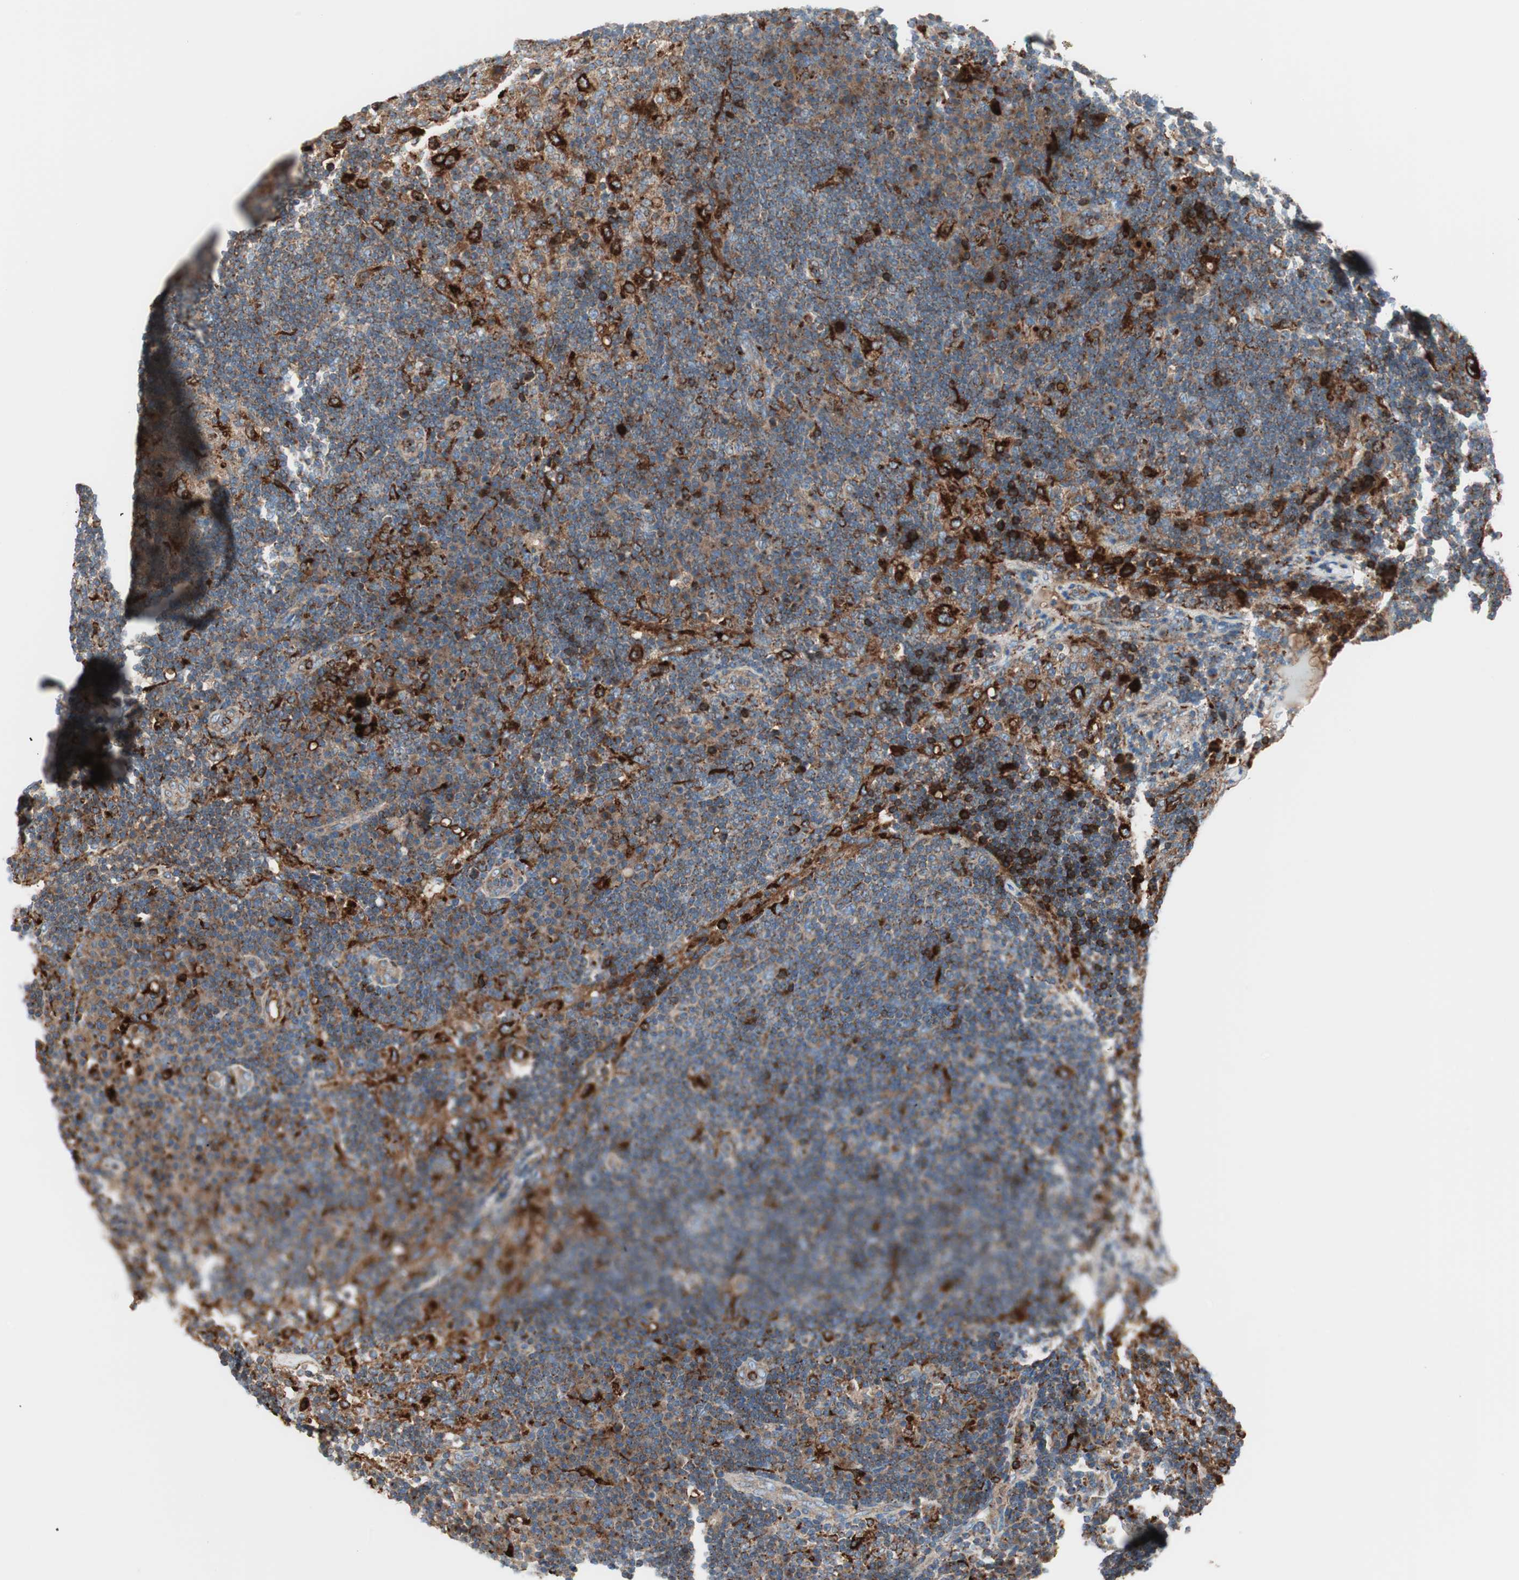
{"staining": {"intensity": "strong", "quantity": "<25%", "location": "cytoplasmic/membranous"}, "tissue": "lymph node", "cell_type": "Germinal center cells", "image_type": "normal", "snomed": [{"axis": "morphology", "description": "Normal tissue, NOS"}, {"axis": "morphology", "description": "Squamous cell carcinoma, metastatic, NOS"}, {"axis": "topography", "description": "Lymph node"}], "caption": "Immunohistochemical staining of unremarkable human lymph node displays medium levels of strong cytoplasmic/membranous expression in about <25% of germinal center cells.", "gene": "ATP6V1G1", "patient": {"sex": "female", "age": 53}}